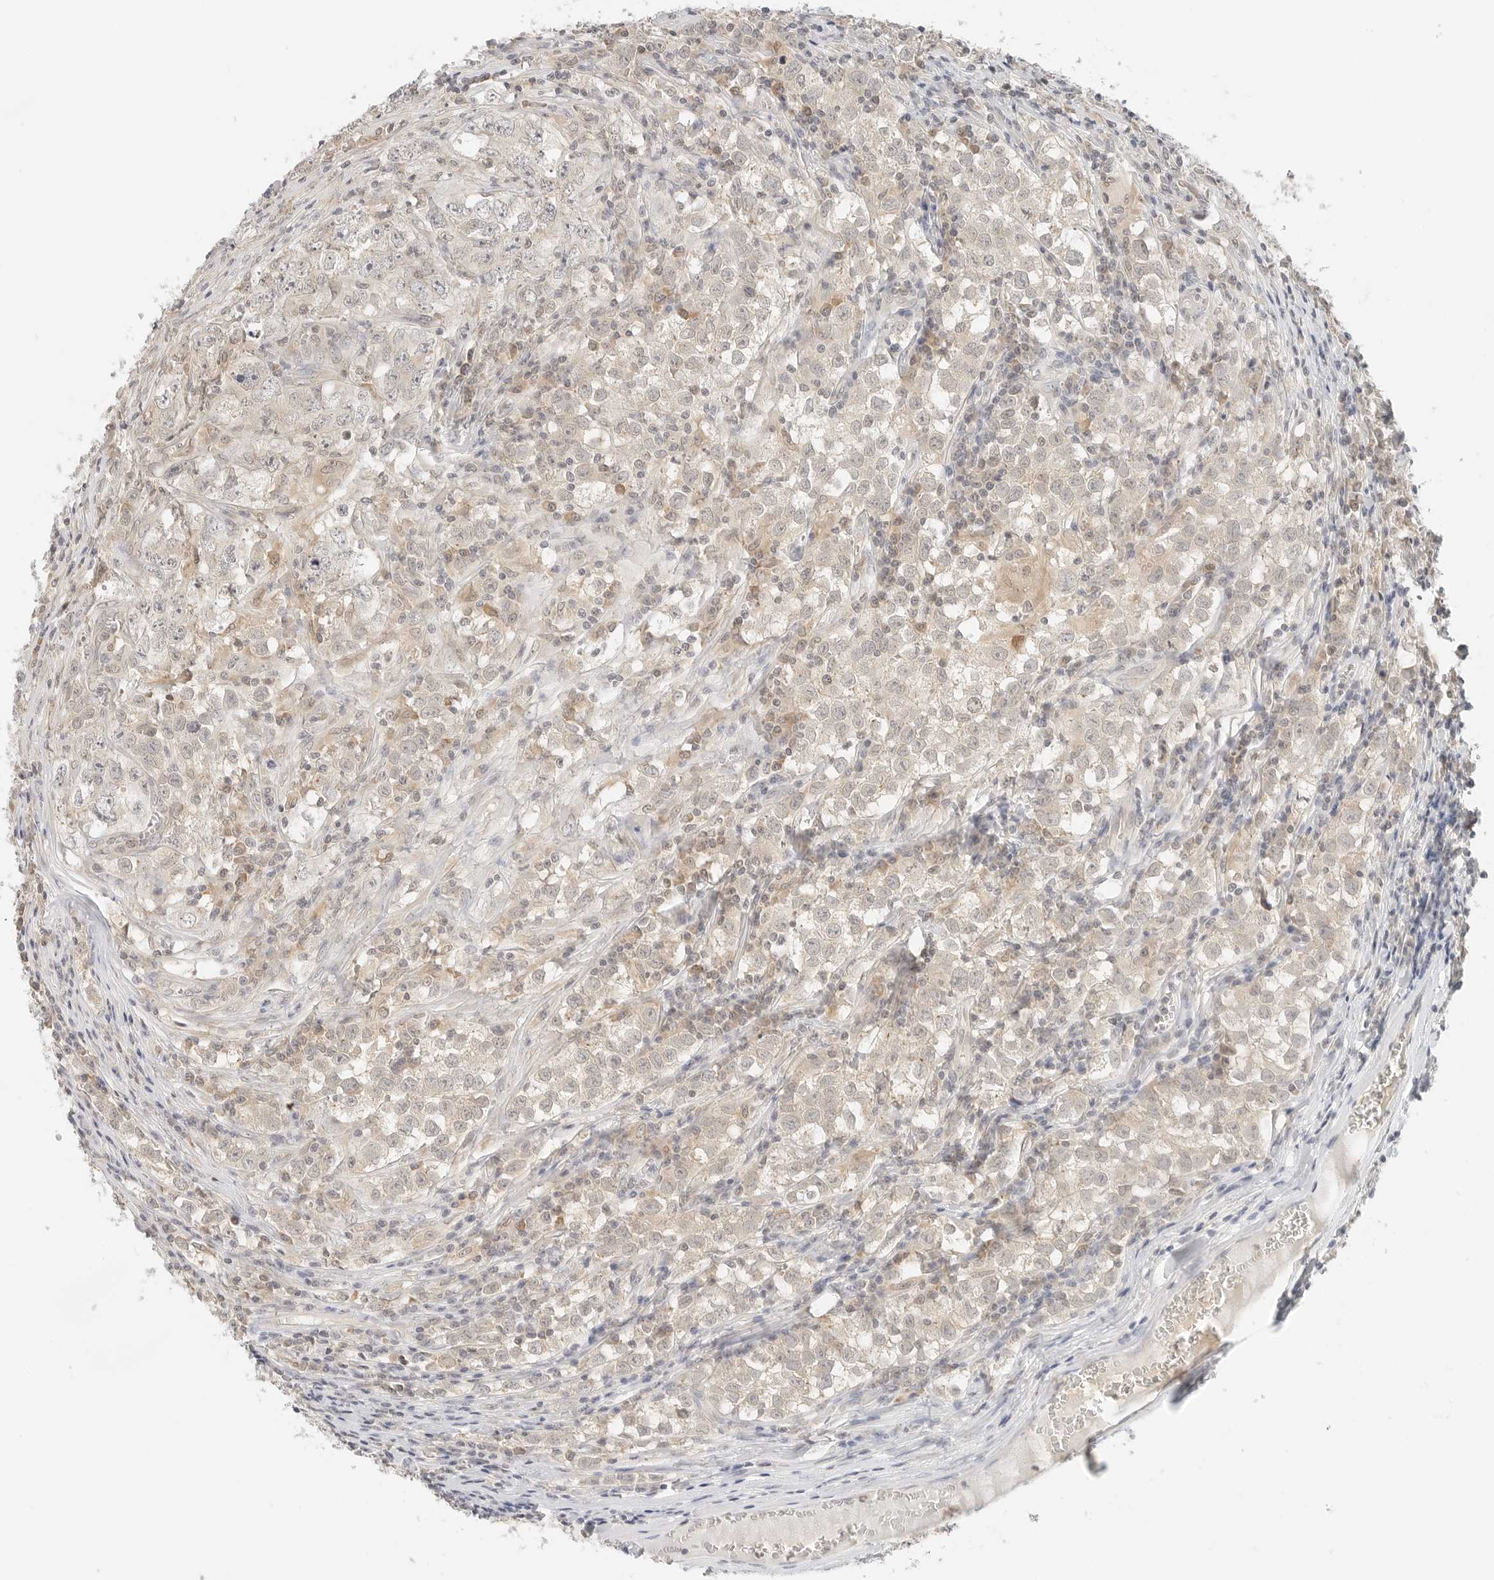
{"staining": {"intensity": "negative", "quantity": "none", "location": "none"}, "tissue": "testis cancer", "cell_type": "Tumor cells", "image_type": "cancer", "snomed": [{"axis": "morphology", "description": "Seminoma, NOS"}, {"axis": "morphology", "description": "Carcinoma, Embryonal, NOS"}, {"axis": "topography", "description": "Testis"}], "caption": "The photomicrograph shows no staining of tumor cells in seminoma (testis).", "gene": "NEO1", "patient": {"sex": "male", "age": 43}}